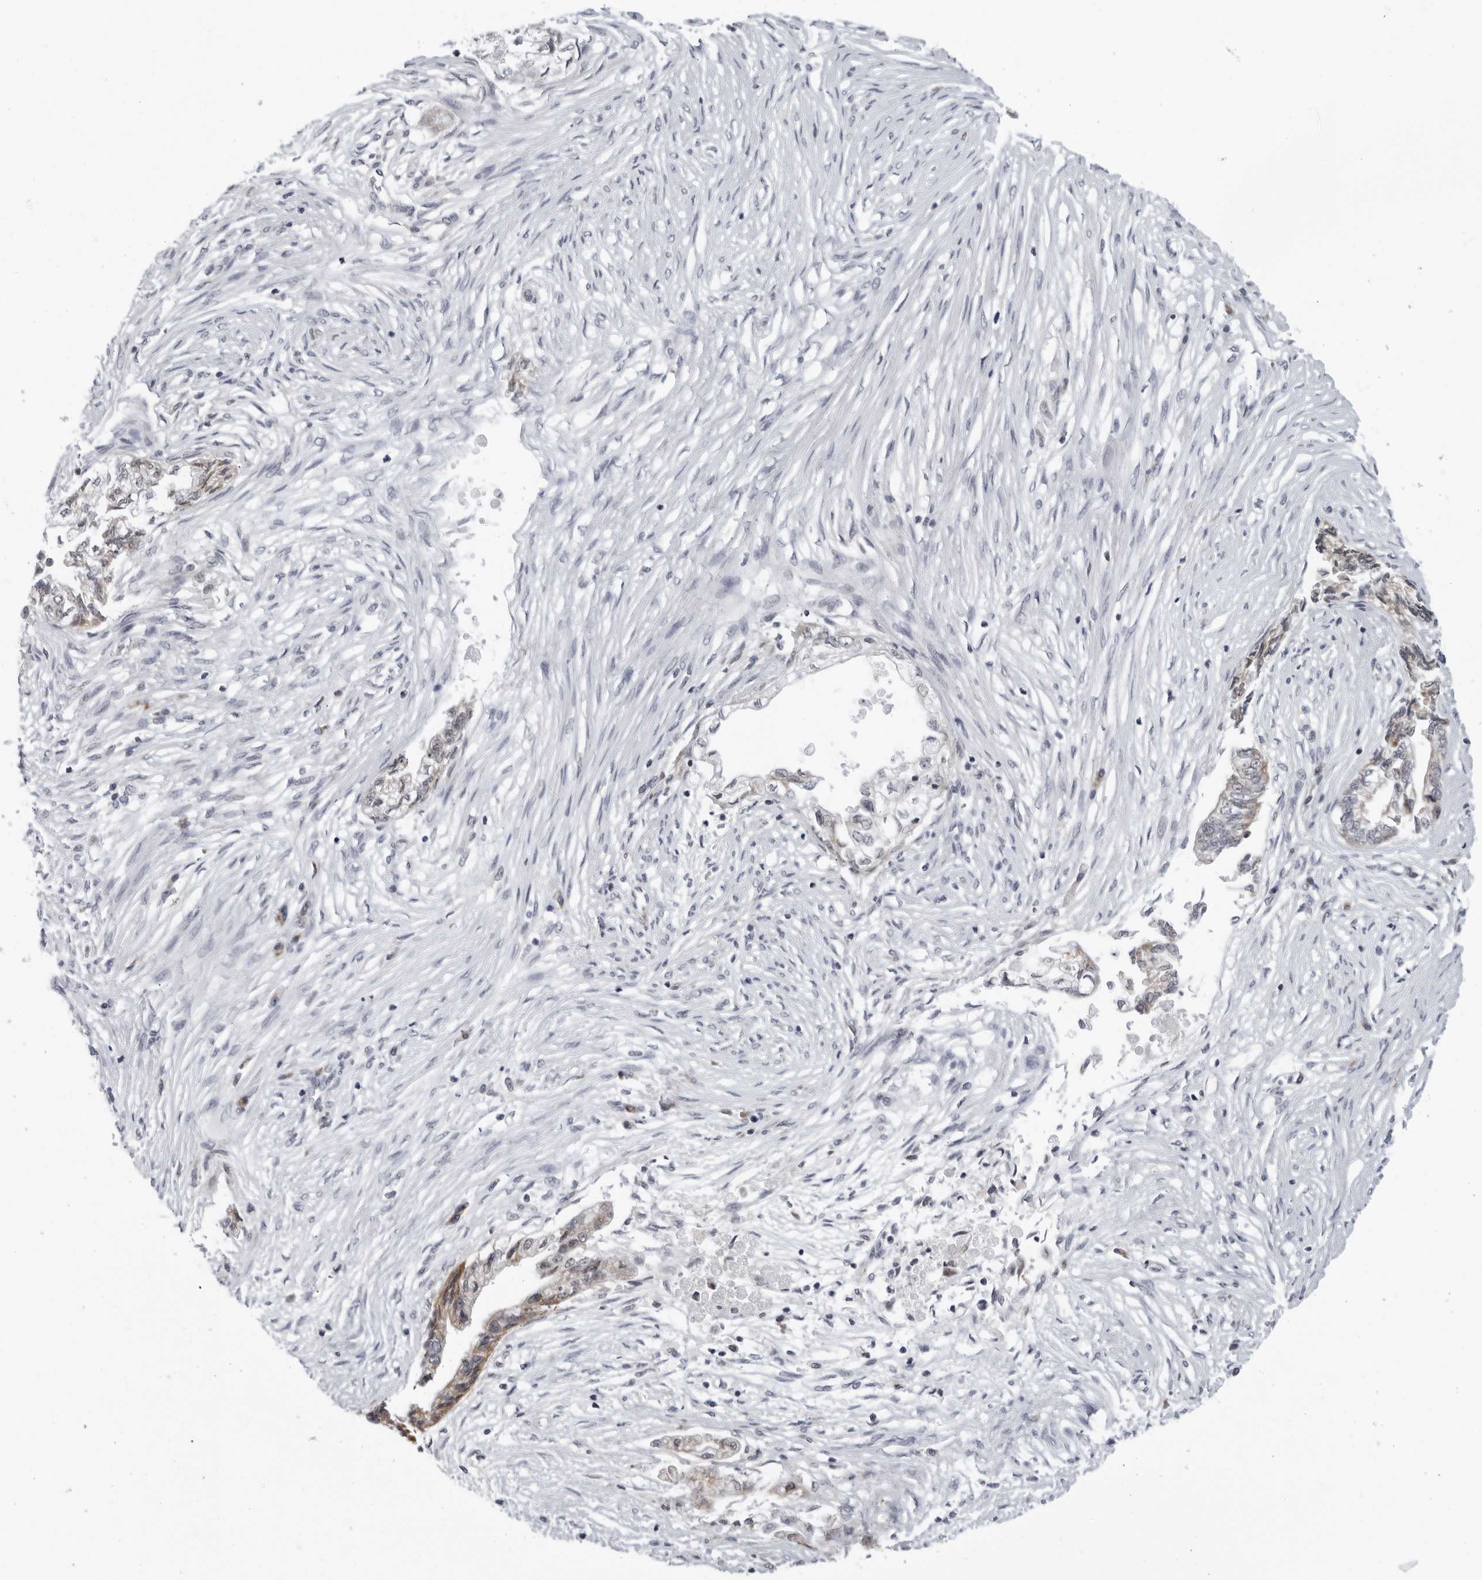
{"staining": {"intensity": "weak", "quantity": "<25%", "location": "cytoplasmic/membranous"}, "tissue": "pancreatic cancer", "cell_type": "Tumor cells", "image_type": "cancer", "snomed": [{"axis": "morphology", "description": "Adenocarcinoma, NOS"}, {"axis": "topography", "description": "Pancreas"}], "caption": "There is no significant positivity in tumor cells of pancreatic cancer (adenocarcinoma).", "gene": "CPT2", "patient": {"sex": "male", "age": 72}}